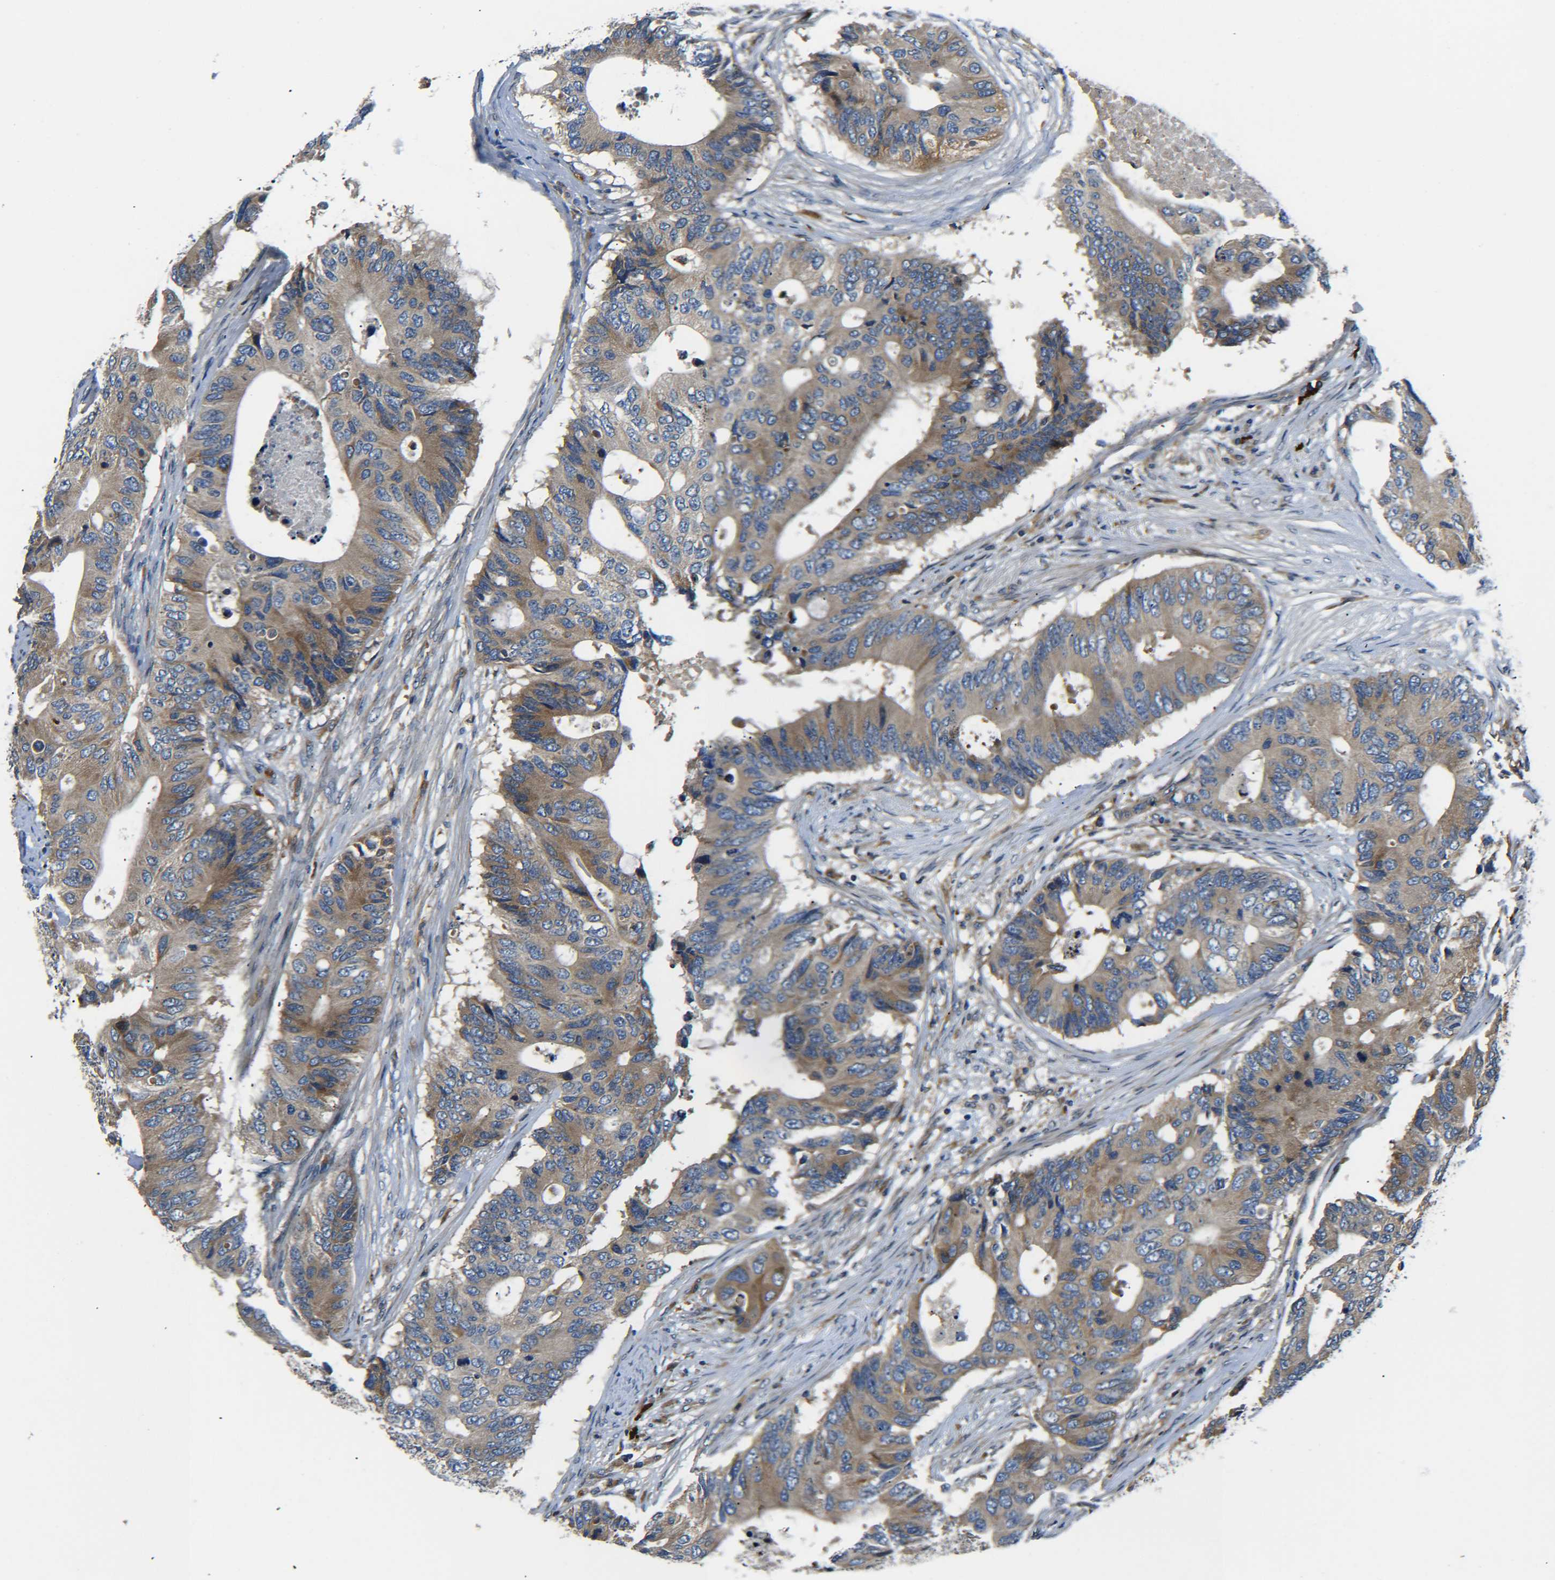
{"staining": {"intensity": "moderate", "quantity": ">75%", "location": "cytoplasmic/membranous"}, "tissue": "colorectal cancer", "cell_type": "Tumor cells", "image_type": "cancer", "snomed": [{"axis": "morphology", "description": "Adenocarcinoma, NOS"}, {"axis": "topography", "description": "Colon"}], "caption": "Colorectal adenocarcinoma was stained to show a protein in brown. There is medium levels of moderate cytoplasmic/membranous expression in about >75% of tumor cells.", "gene": "RAB1B", "patient": {"sex": "male", "age": 71}}